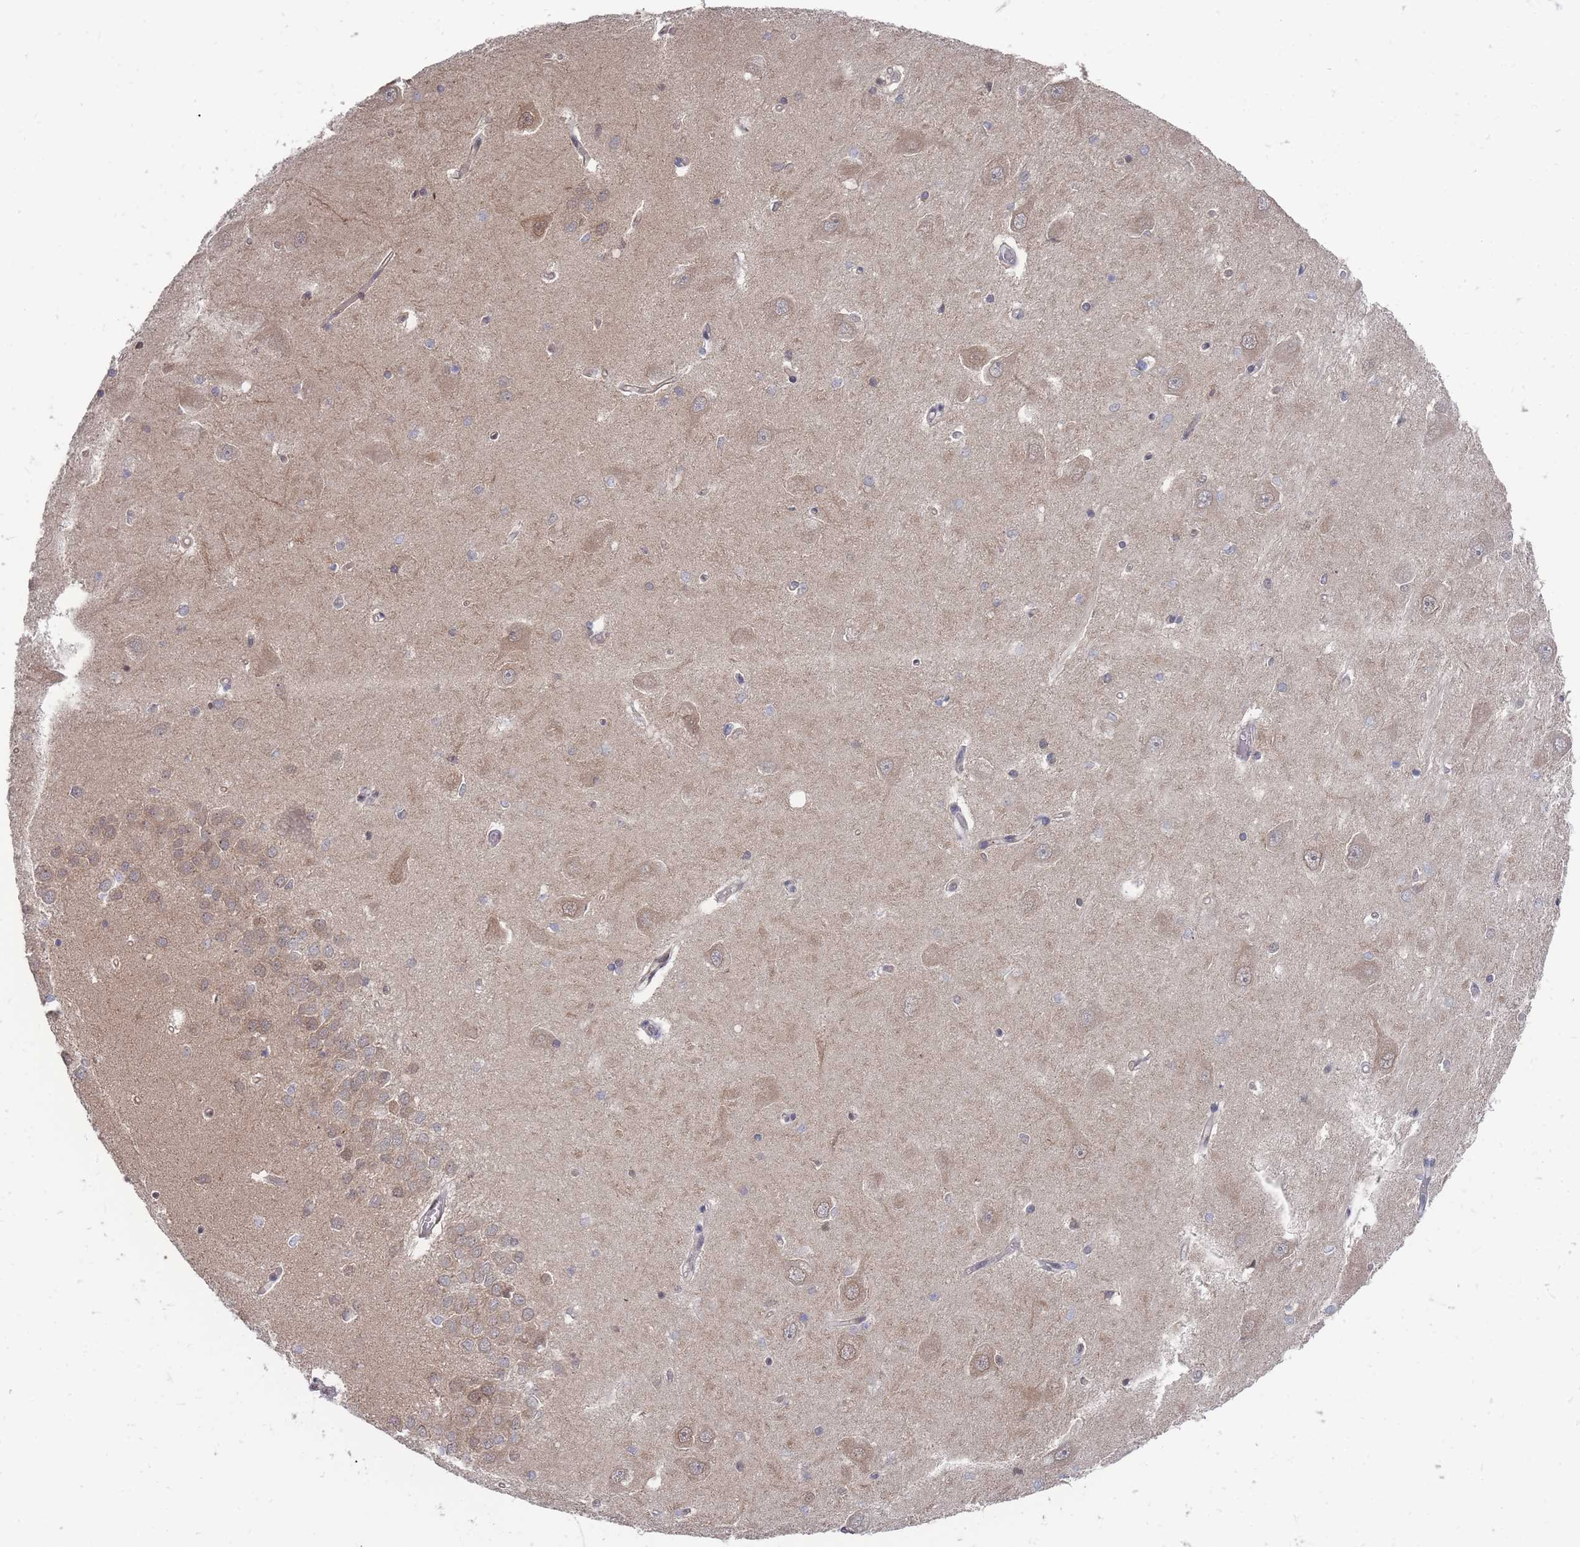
{"staining": {"intensity": "negative", "quantity": "none", "location": "none"}, "tissue": "hippocampus", "cell_type": "Glial cells", "image_type": "normal", "snomed": [{"axis": "morphology", "description": "Normal tissue, NOS"}, {"axis": "topography", "description": "Hippocampus"}], "caption": "Benign hippocampus was stained to show a protein in brown. There is no significant expression in glial cells.", "gene": "NKD1", "patient": {"sex": "male", "age": 45}}